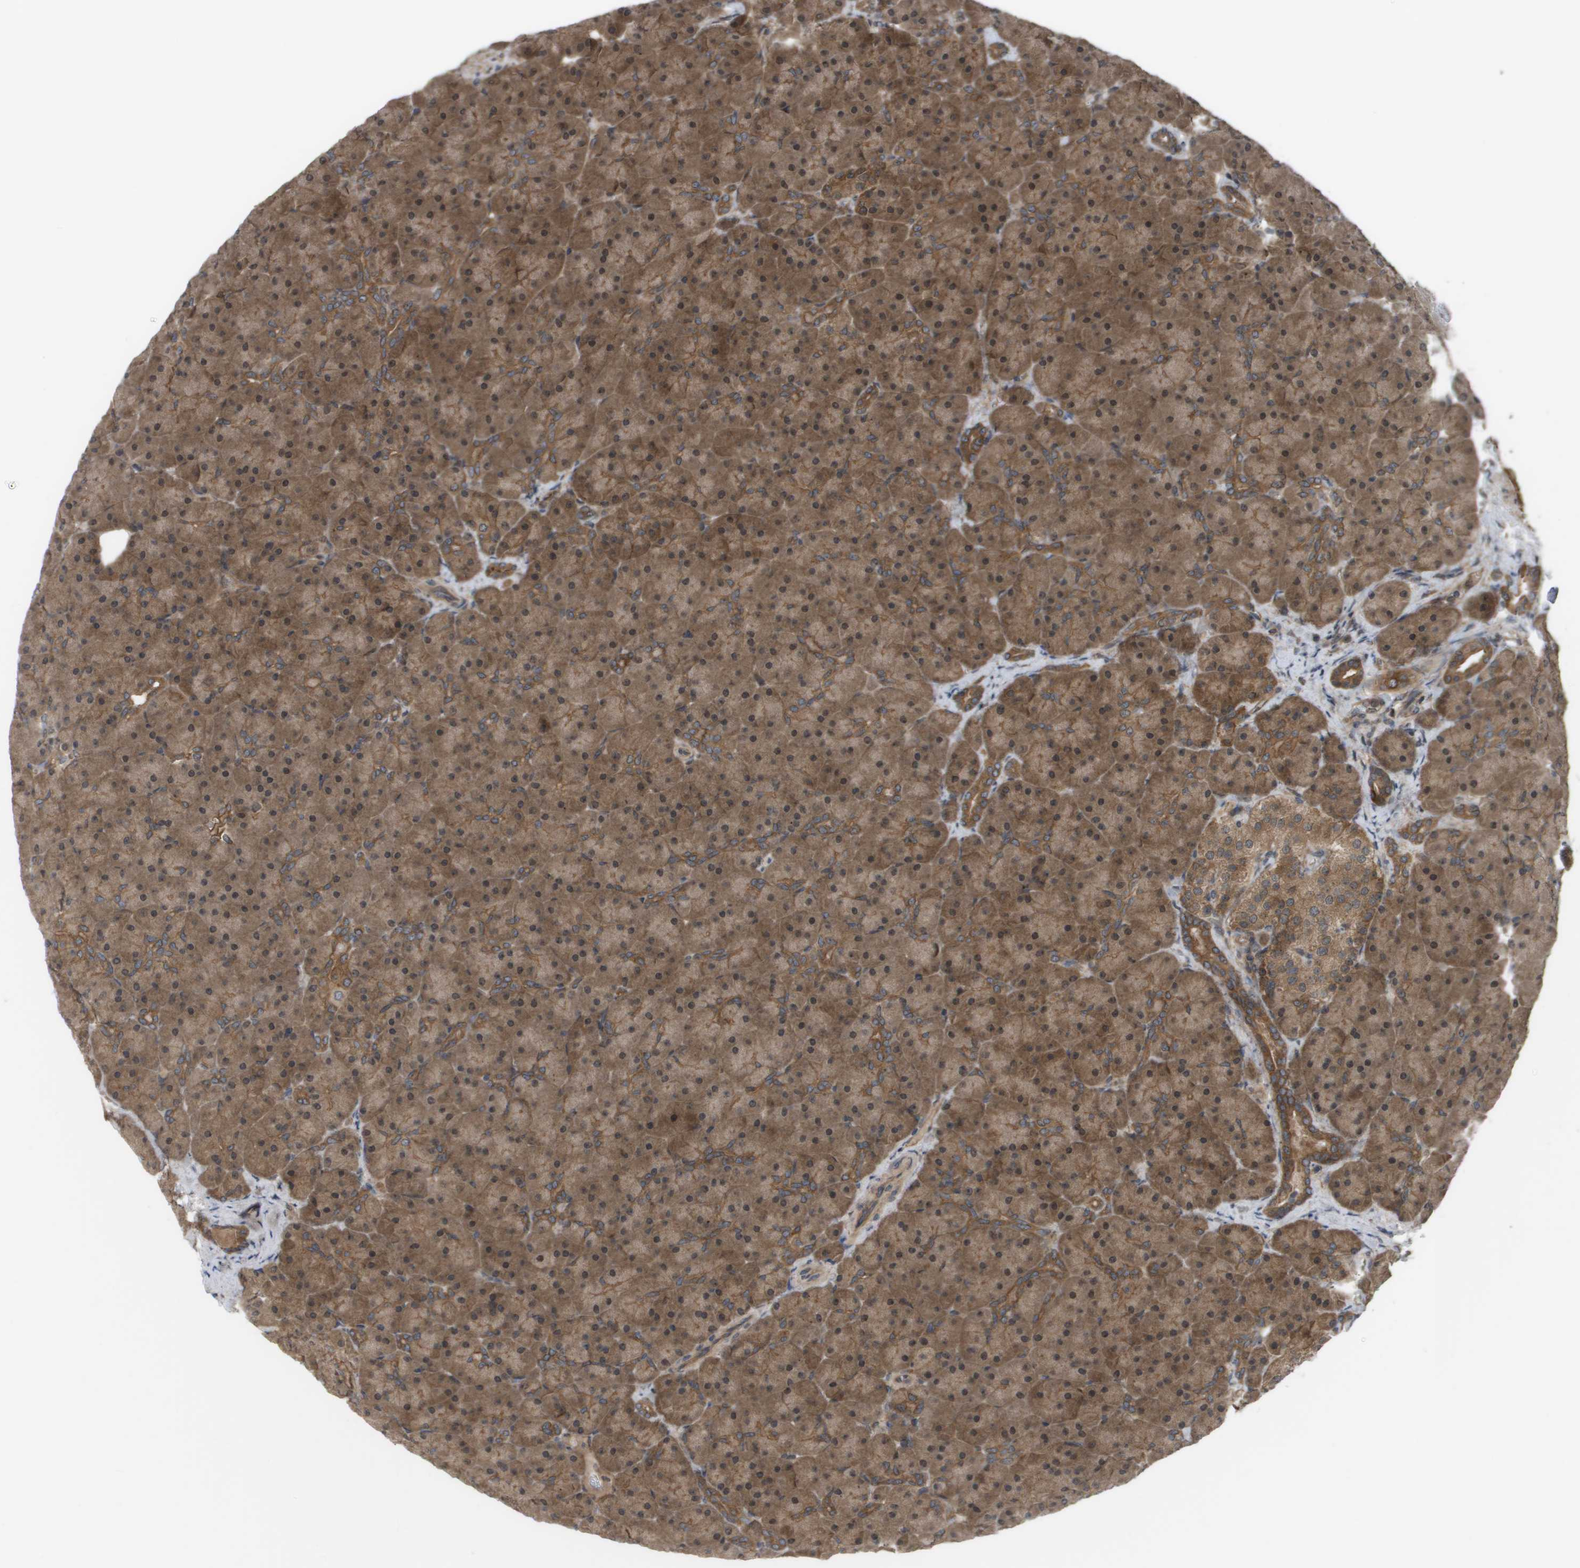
{"staining": {"intensity": "moderate", "quantity": ">75%", "location": "cytoplasmic/membranous,nuclear"}, "tissue": "pancreas", "cell_type": "Exocrine glandular cells", "image_type": "normal", "snomed": [{"axis": "morphology", "description": "Normal tissue, NOS"}, {"axis": "topography", "description": "Pancreas"}], "caption": "This is a micrograph of IHC staining of unremarkable pancreas, which shows moderate positivity in the cytoplasmic/membranous,nuclear of exocrine glandular cells.", "gene": "CTPS2", "patient": {"sex": "male", "age": 66}}